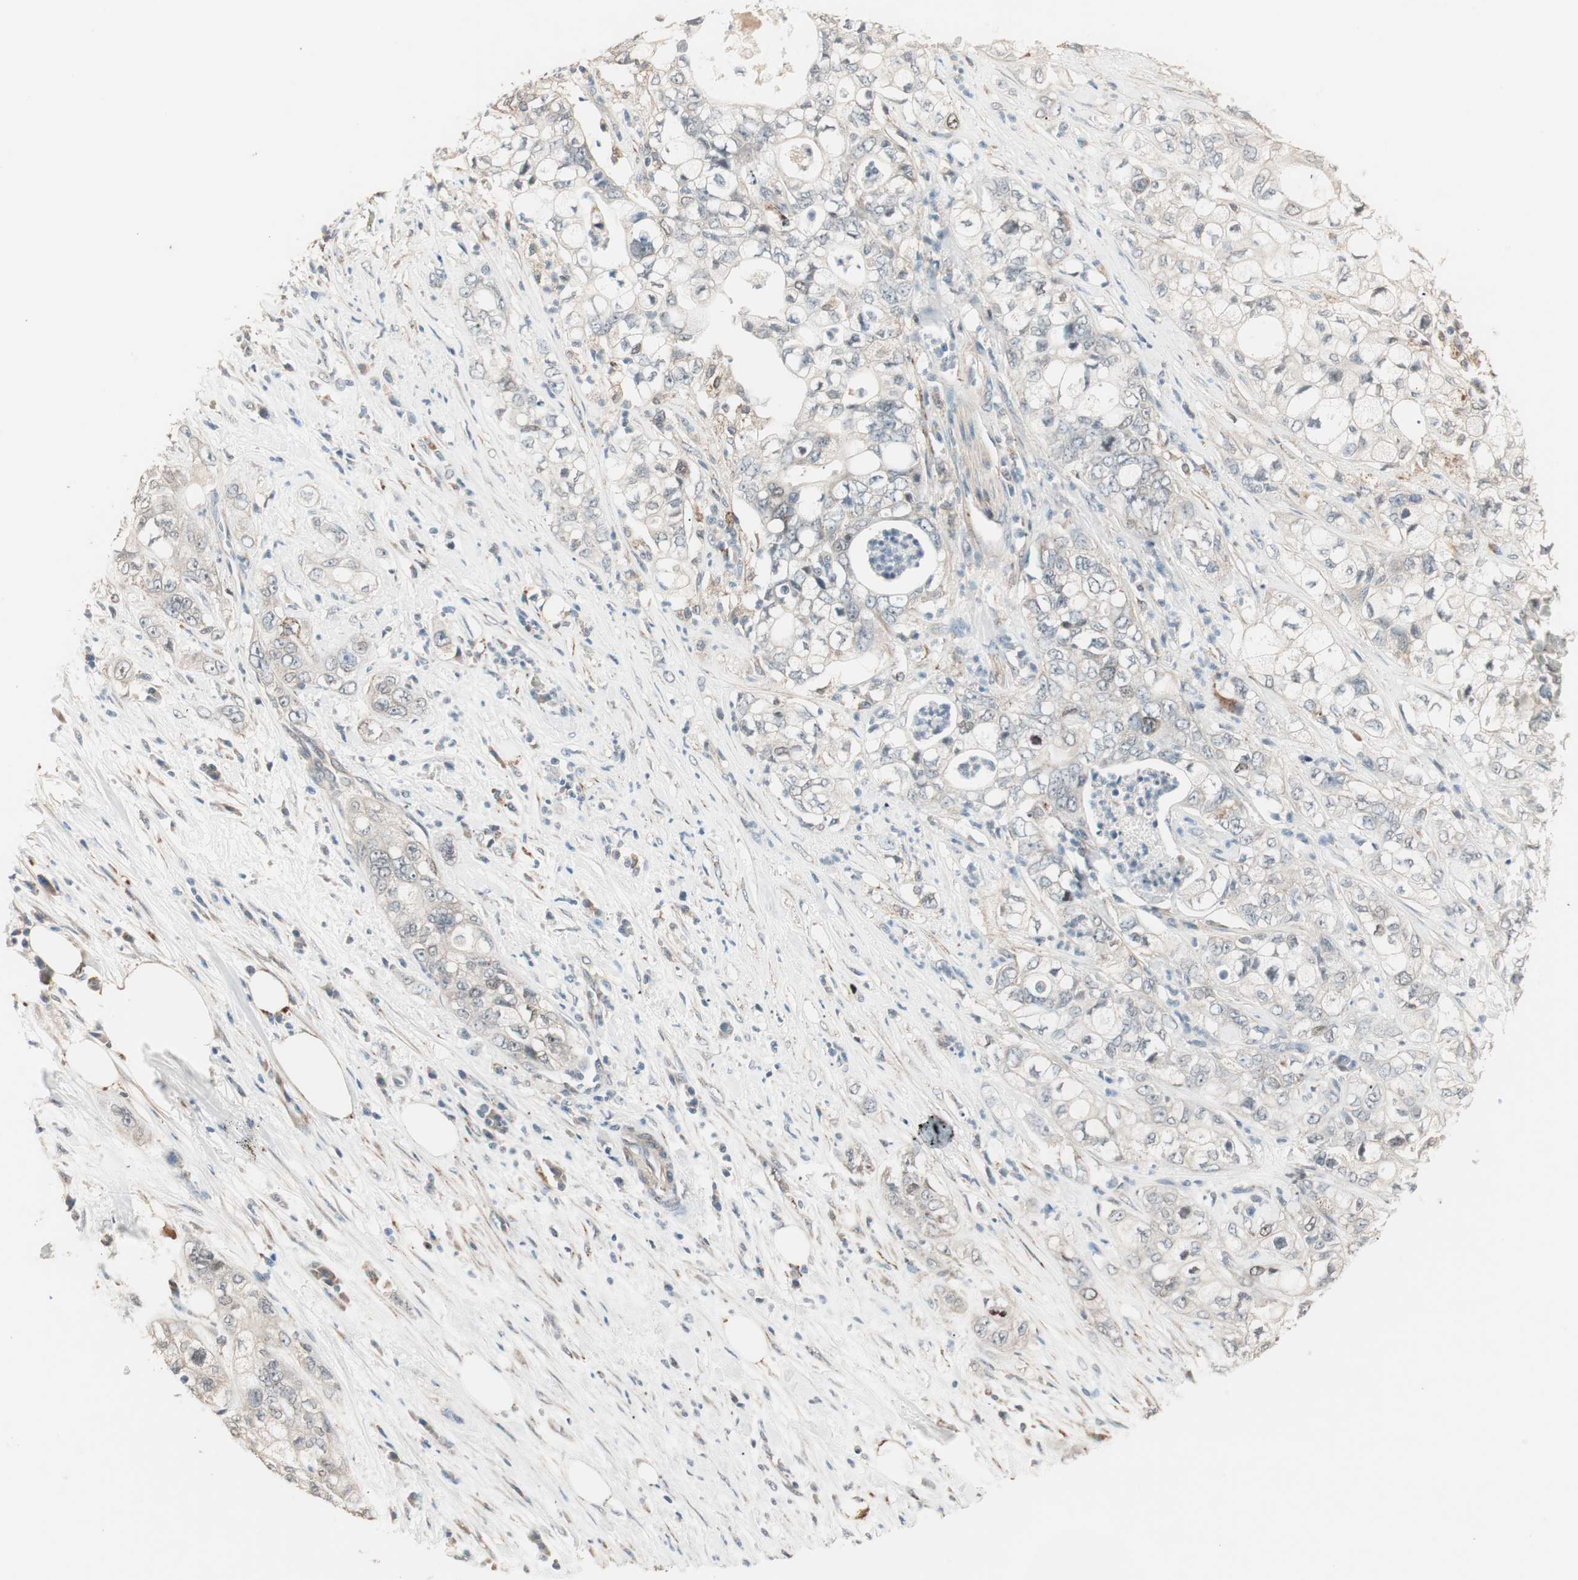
{"staining": {"intensity": "weak", "quantity": "<25%", "location": "cytoplasmic/membranous"}, "tissue": "pancreatic cancer", "cell_type": "Tumor cells", "image_type": "cancer", "snomed": [{"axis": "morphology", "description": "Adenocarcinoma, NOS"}, {"axis": "topography", "description": "Pancreas"}], "caption": "The image shows no significant staining in tumor cells of pancreatic adenocarcinoma.", "gene": "NFRKB", "patient": {"sex": "male", "age": 70}}